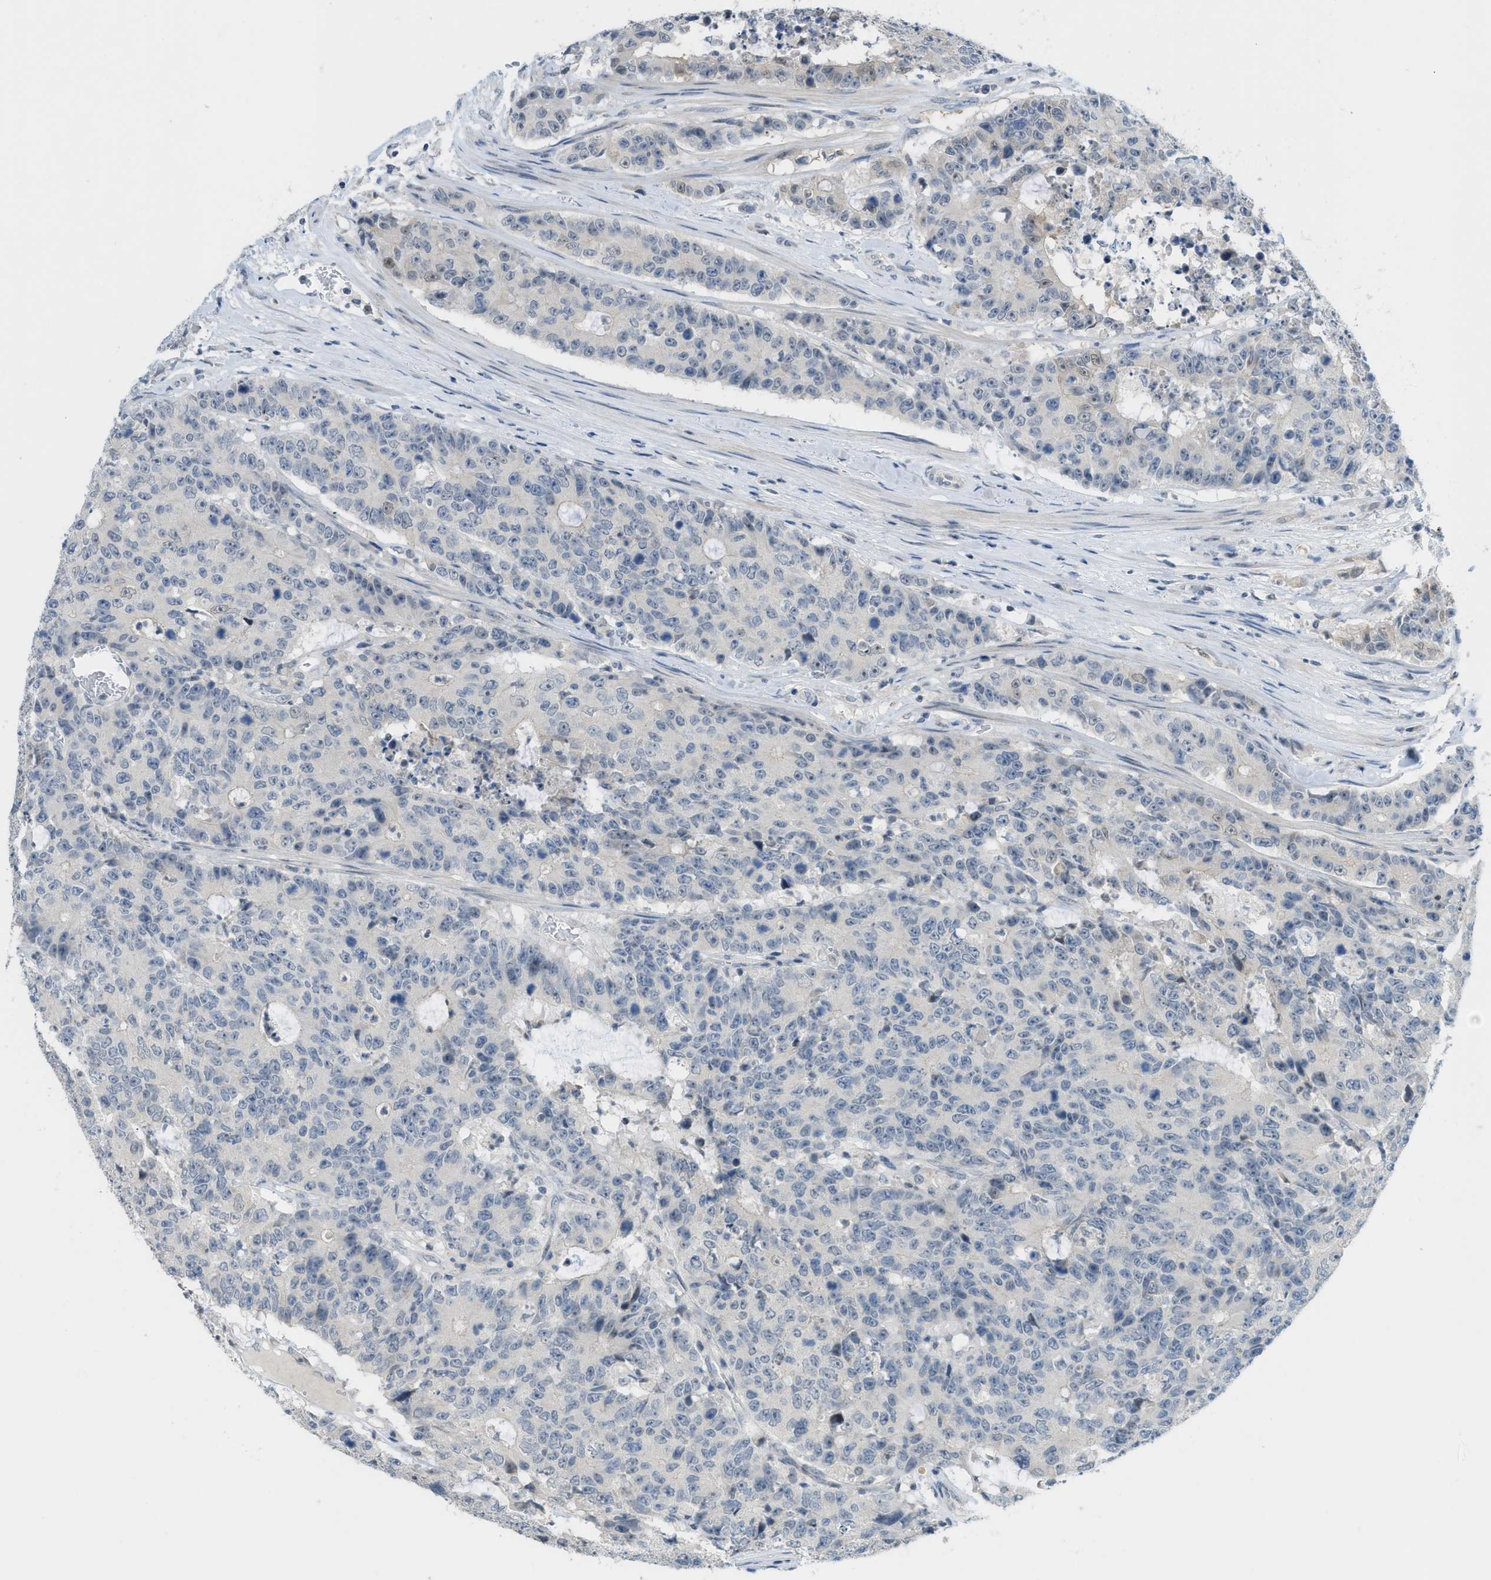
{"staining": {"intensity": "negative", "quantity": "none", "location": "none"}, "tissue": "colorectal cancer", "cell_type": "Tumor cells", "image_type": "cancer", "snomed": [{"axis": "morphology", "description": "Adenocarcinoma, NOS"}, {"axis": "topography", "description": "Colon"}], "caption": "Immunohistochemistry (IHC) histopathology image of neoplastic tissue: colorectal cancer (adenocarcinoma) stained with DAB (3,3'-diaminobenzidine) reveals no significant protein expression in tumor cells.", "gene": "TXNDC2", "patient": {"sex": "female", "age": 86}}